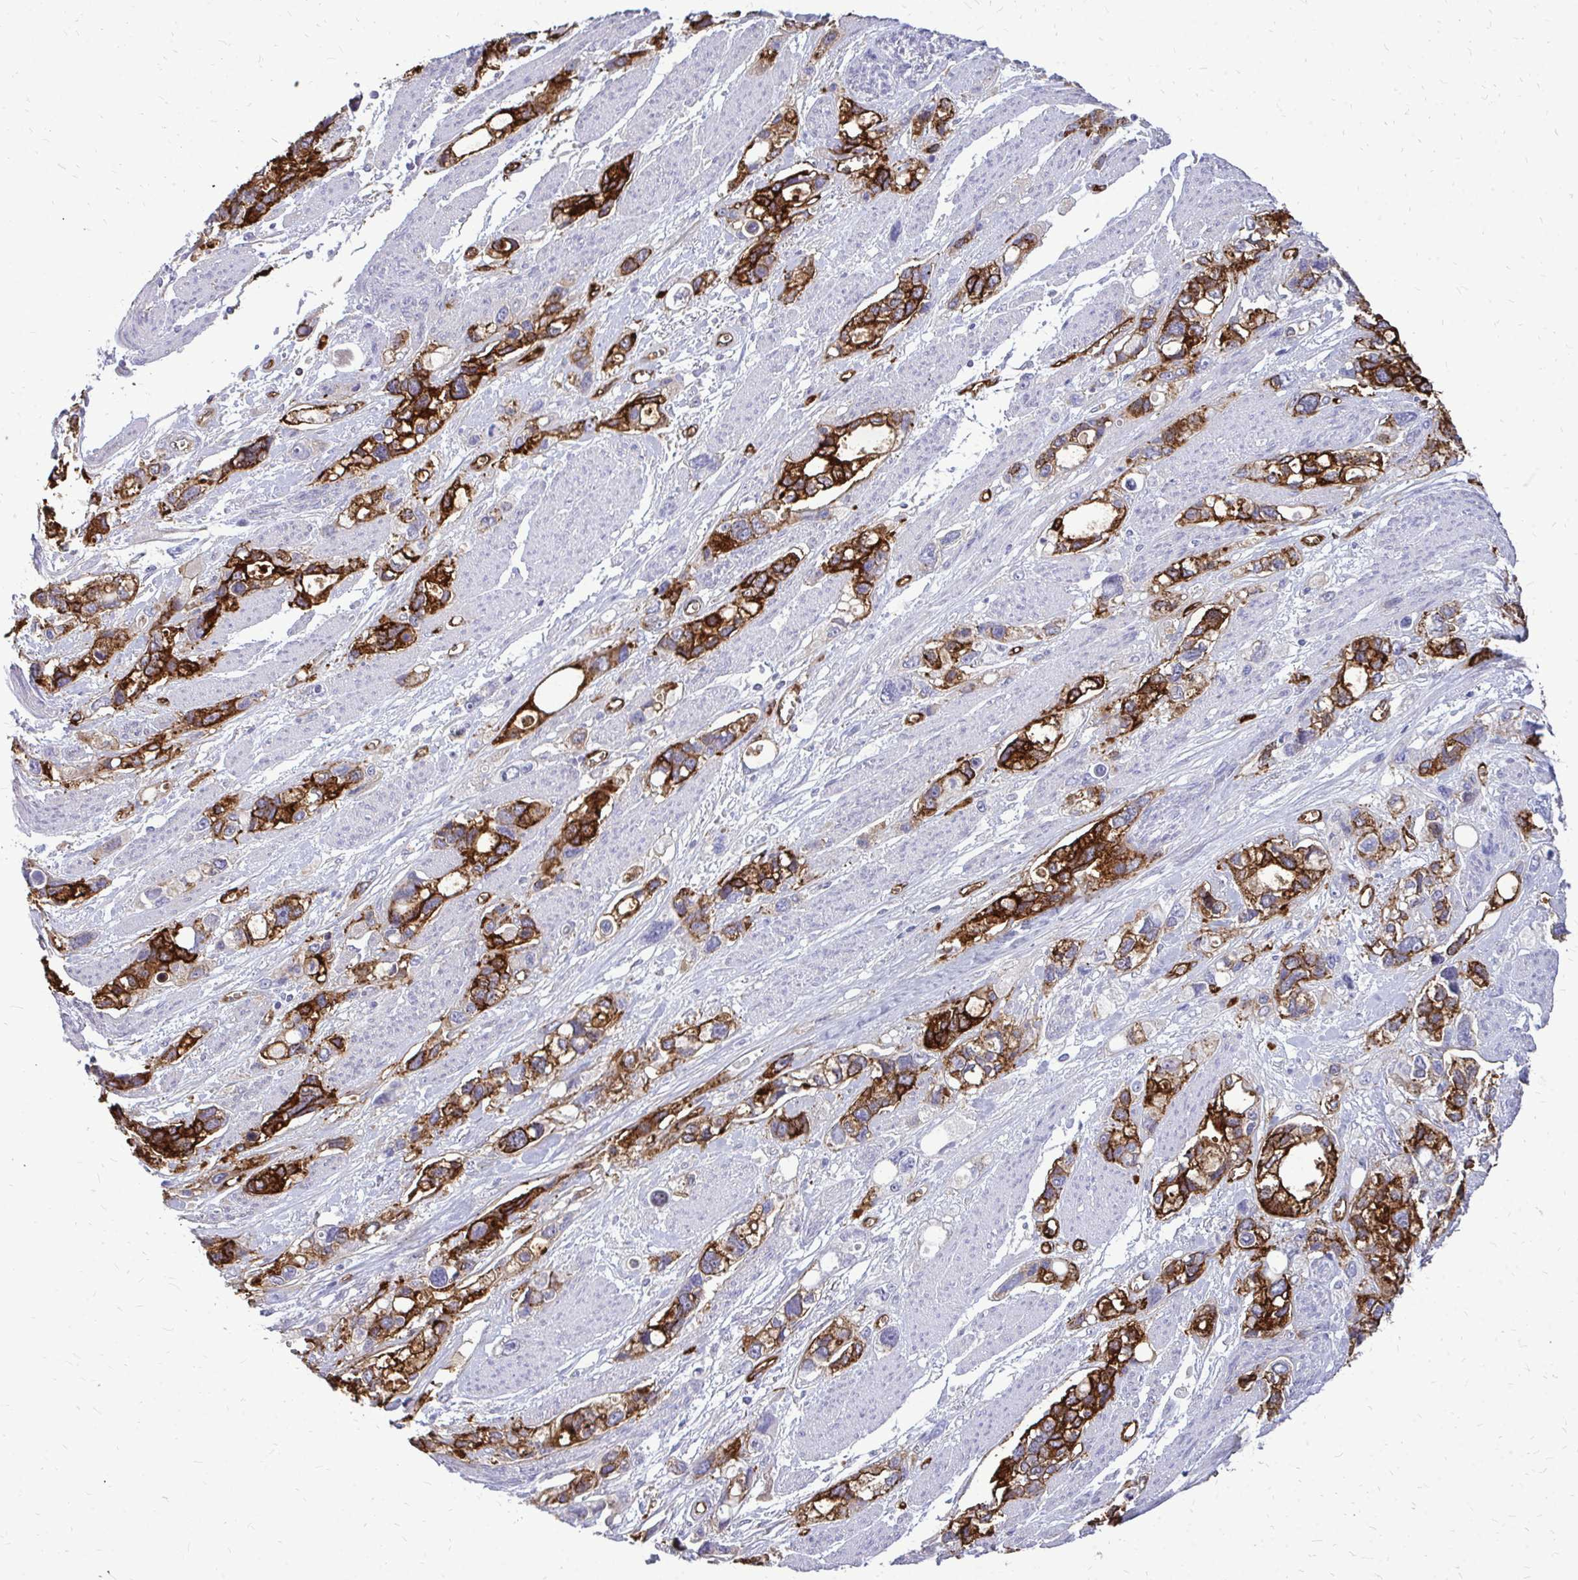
{"staining": {"intensity": "strong", "quantity": ">75%", "location": "cytoplasmic/membranous"}, "tissue": "stomach cancer", "cell_type": "Tumor cells", "image_type": "cancer", "snomed": [{"axis": "morphology", "description": "Adenocarcinoma, NOS"}, {"axis": "topography", "description": "Stomach, upper"}], "caption": "Immunohistochemical staining of human stomach adenocarcinoma exhibits strong cytoplasmic/membranous protein expression in approximately >75% of tumor cells. The staining was performed using DAB, with brown indicating positive protein expression. Nuclei are stained blue with hematoxylin.", "gene": "MARCKSL1", "patient": {"sex": "female", "age": 81}}